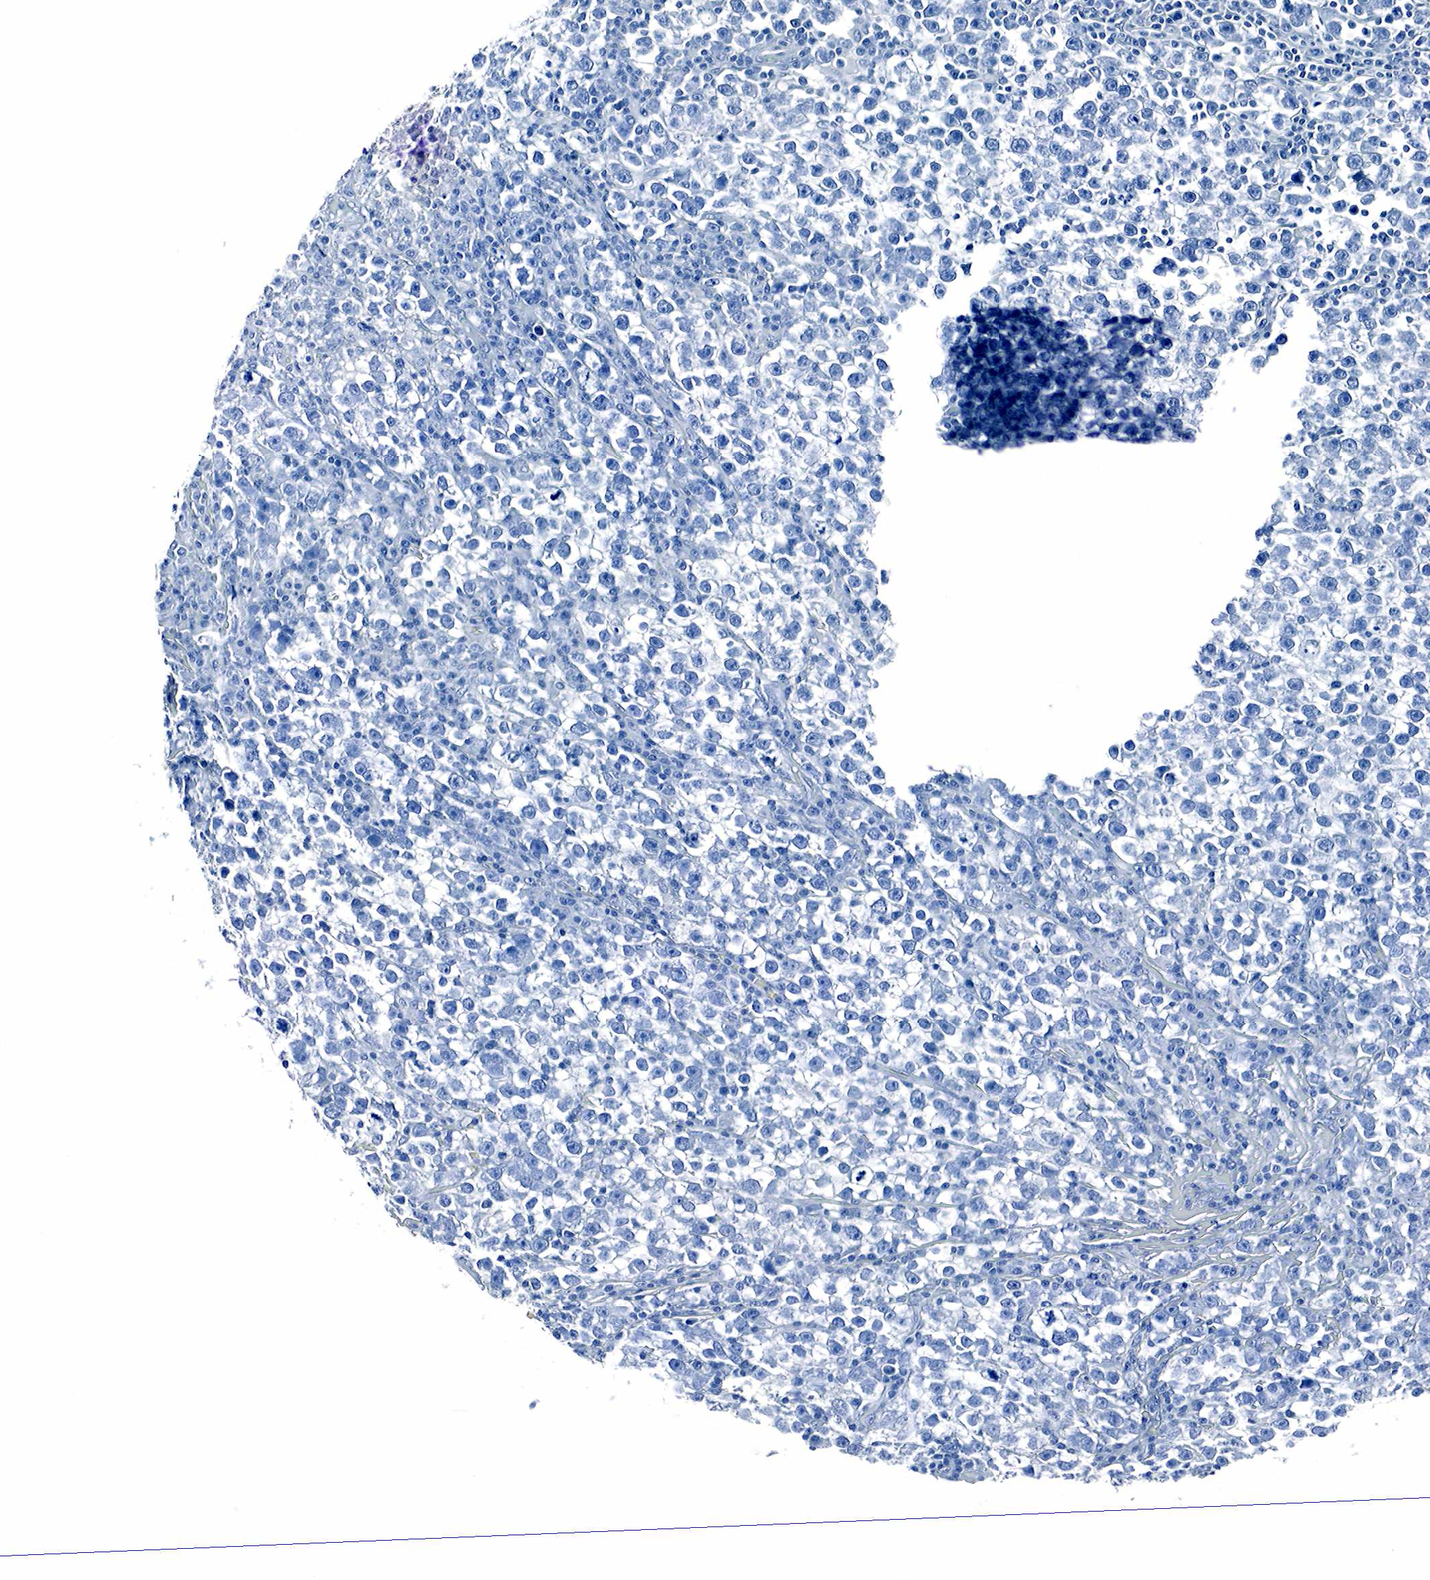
{"staining": {"intensity": "negative", "quantity": "none", "location": "none"}, "tissue": "testis cancer", "cell_type": "Tumor cells", "image_type": "cancer", "snomed": [{"axis": "morphology", "description": "Seminoma, NOS"}, {"axis": "topography", "description": "Testis"}], "caption": "Protein analysis of seminoma (testis) shows no significant expression in tumor cells.", "gene": "GCG", "patient": {"sex": "male", "age": 43}}